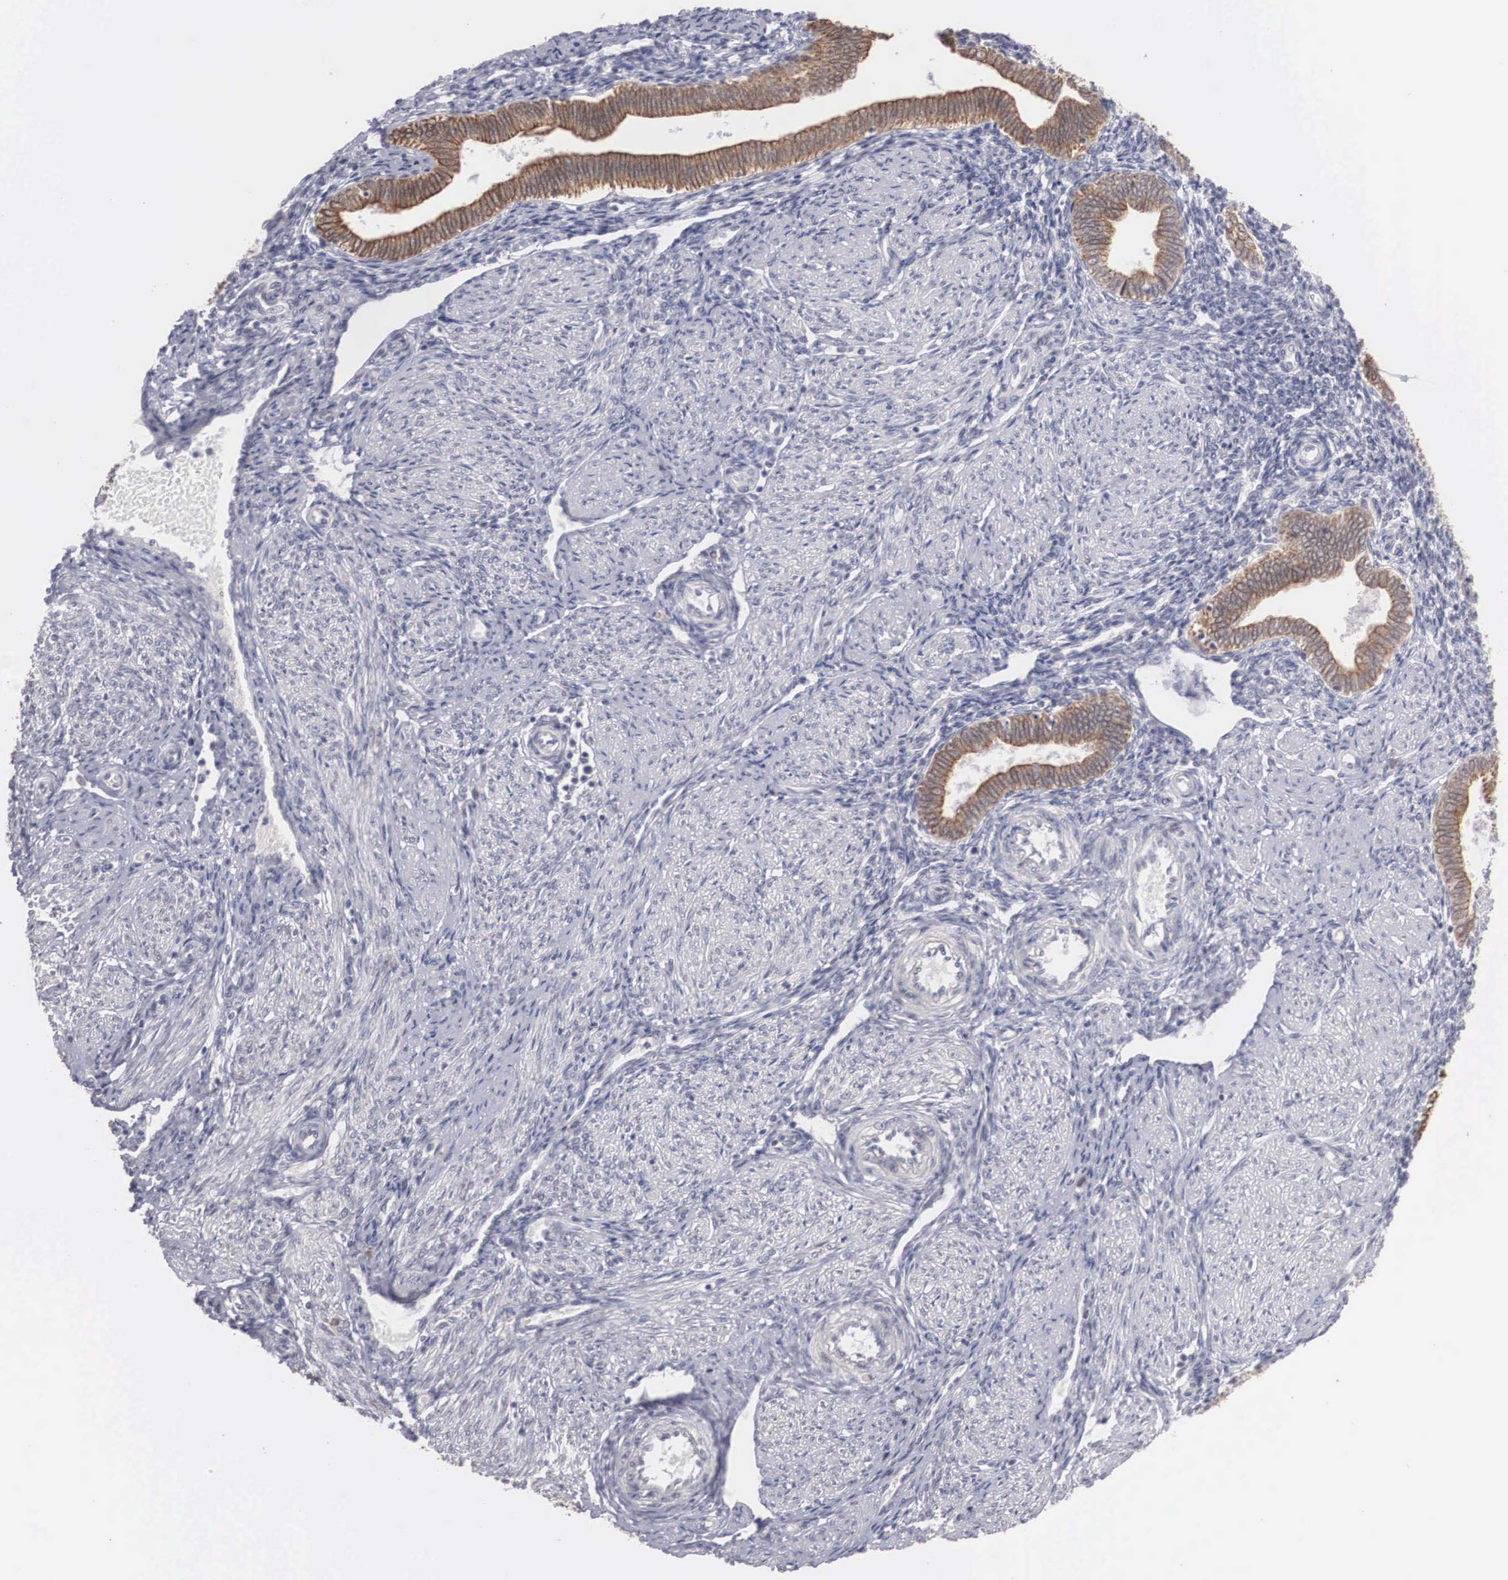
{"staining": {"intensity": "negative", "quantity": "none", "location": "none"}, "tissue": "endometrium", "cell_type": "Cells in endometrial stroma", "image_type": "normal", "snomed": [{"axis": "morphology", "description": "Normal tissue, NOS"}, {"axis": "topography", "description": "Endometrium"}], "caption": "Benign endometrium was stained to show a protein in brown. There is no significant staining in cells in endometrial stroma. (Brightfield microscopy of DAB (3,3'-diaminobenzidine) IHC at high magnification).", "gene": "WDR89", "patient": {"sex": "female", "age": 36}}